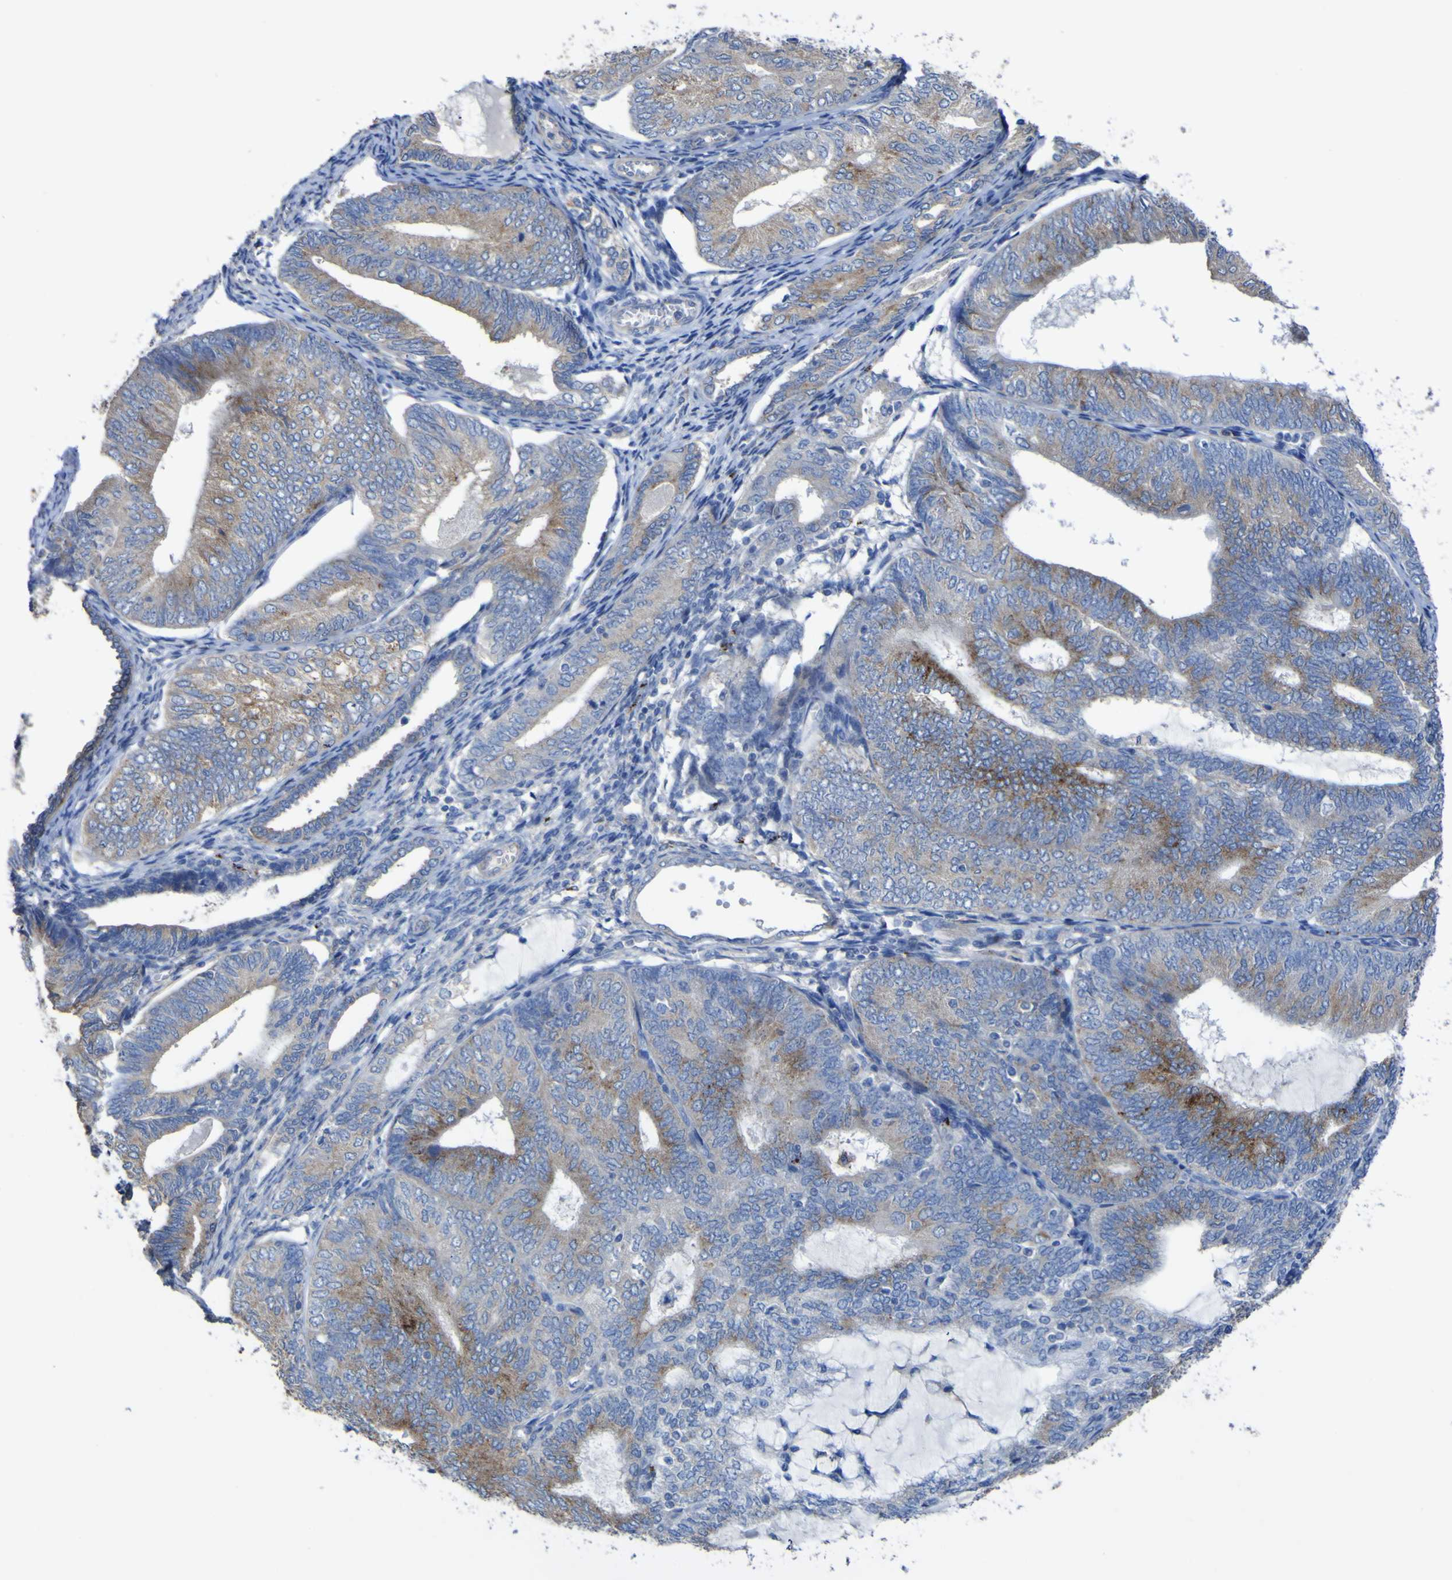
{"staining": {"intensity": "moderate", "quantity": "25%-75%", "location": "cytoplasmic/membranous"}, "tissue": "endometrial cancer", "cell_type": "Tumor cells", "image_type": "cancer", "snomed": [{"axis": "morphology", "description": "Adenocarcinoma, NOS"}, {"axis": "topography", "description": "Endometrium"}], "caption": "A histopathology image of human adenocarcinoma (endometrial) stained for a protein shows moderate cytoplasmic/membranous brown staining in tumor cells.", "gene": "AGO4", "patient": {"sex": "female", "age": 81}}